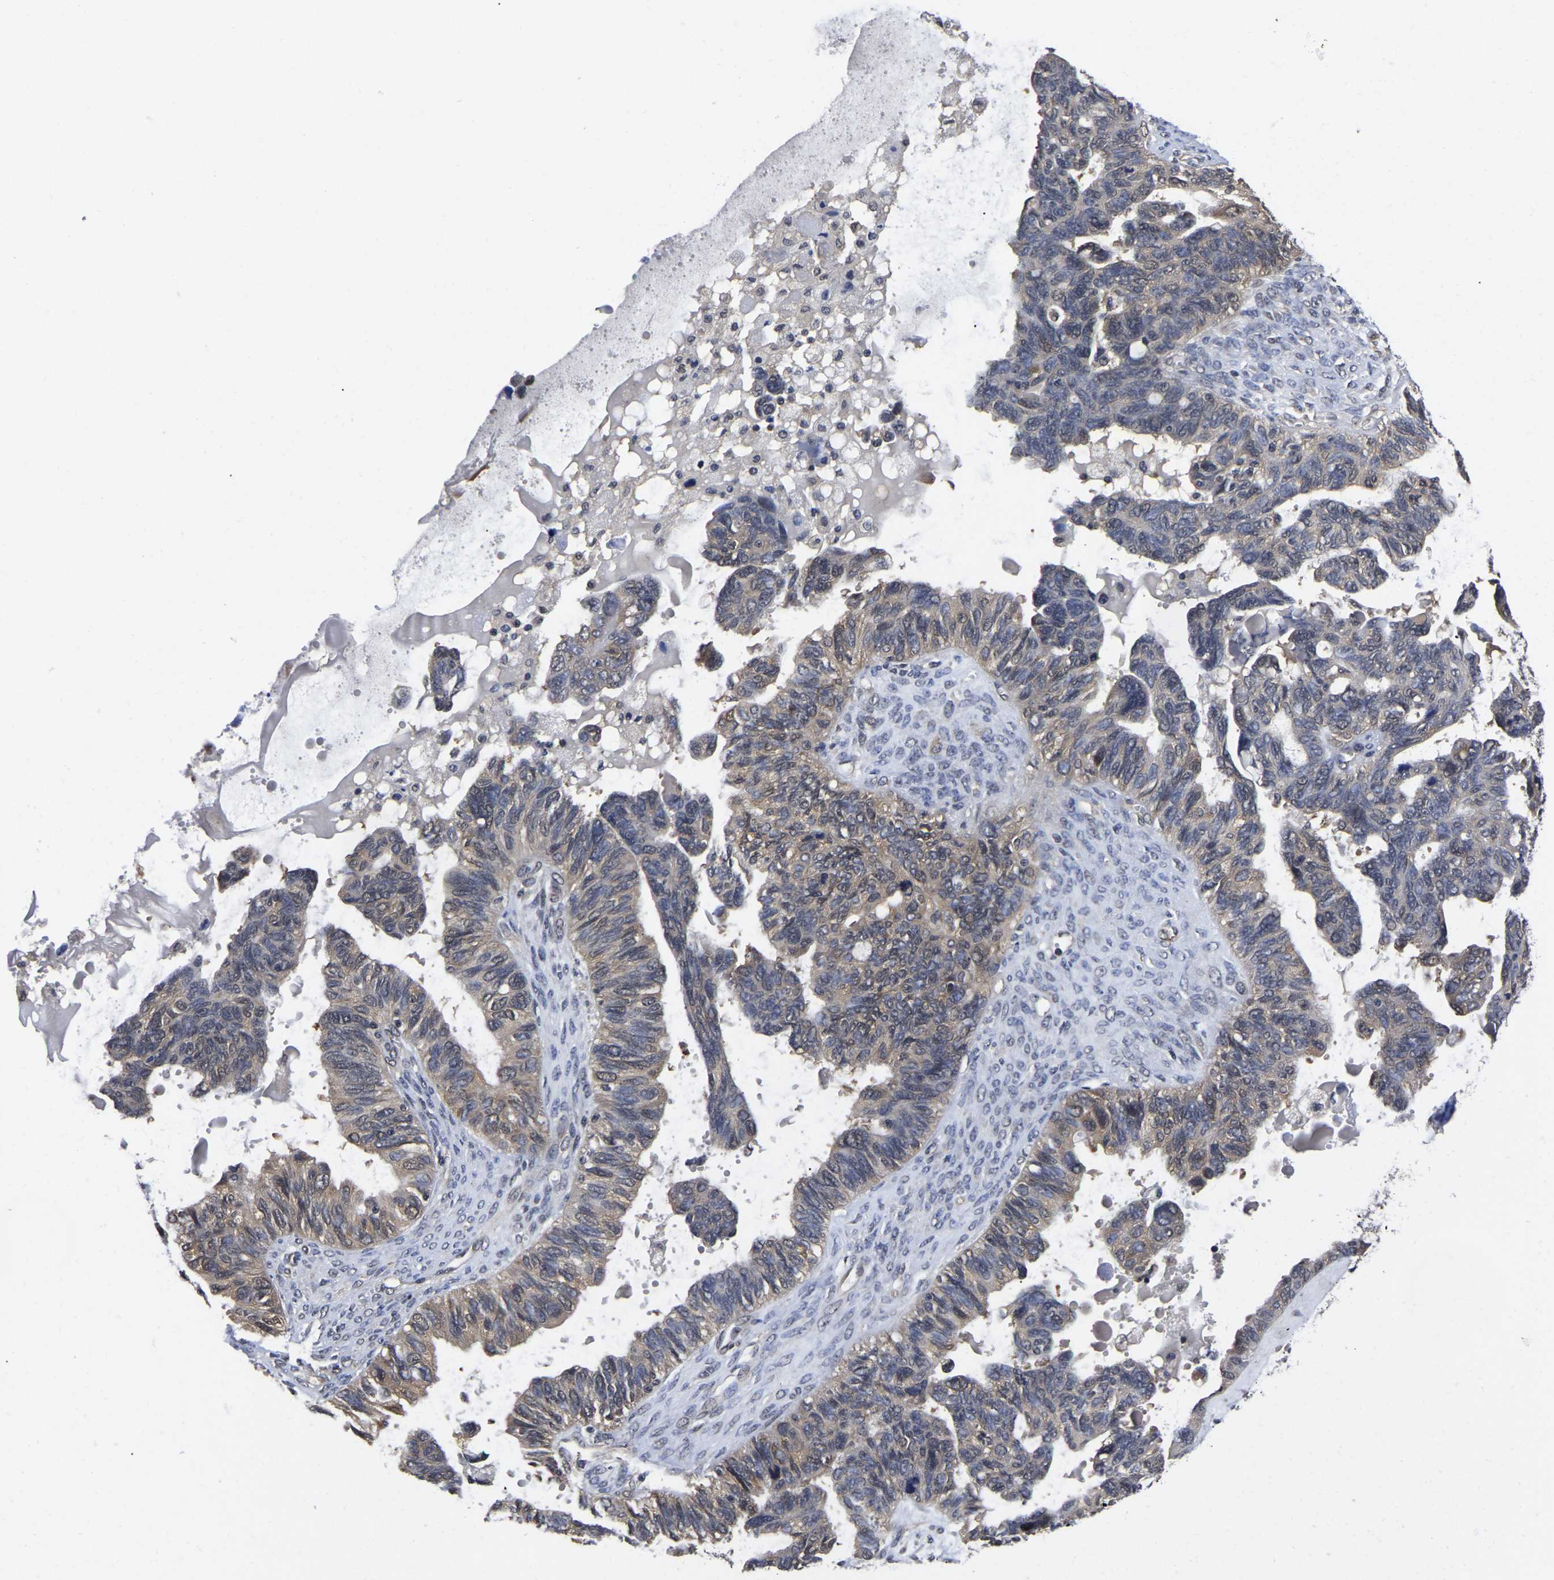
{"staining": {"intensity": "weak", "quantity": "<25%", "location": "cytoplasmic/membranous,nuclear"}, "tissue": "ovarian cancer", "cell_type": "Tumor cells", "image_type": "cancer", "snomed": [{"axis": "morphology", "description": "Cystadenocarcinoma, serous, NOS"}, {"axis": "topography", "description": "Ovary"}], "caption": "Immunohistochemical staining of ovarian serous cystadenocarcinoma demonstrates no significant expression in tumor cells.", "gene": "MCOLN2", "patient": {"sex": "female", "age": 79}}